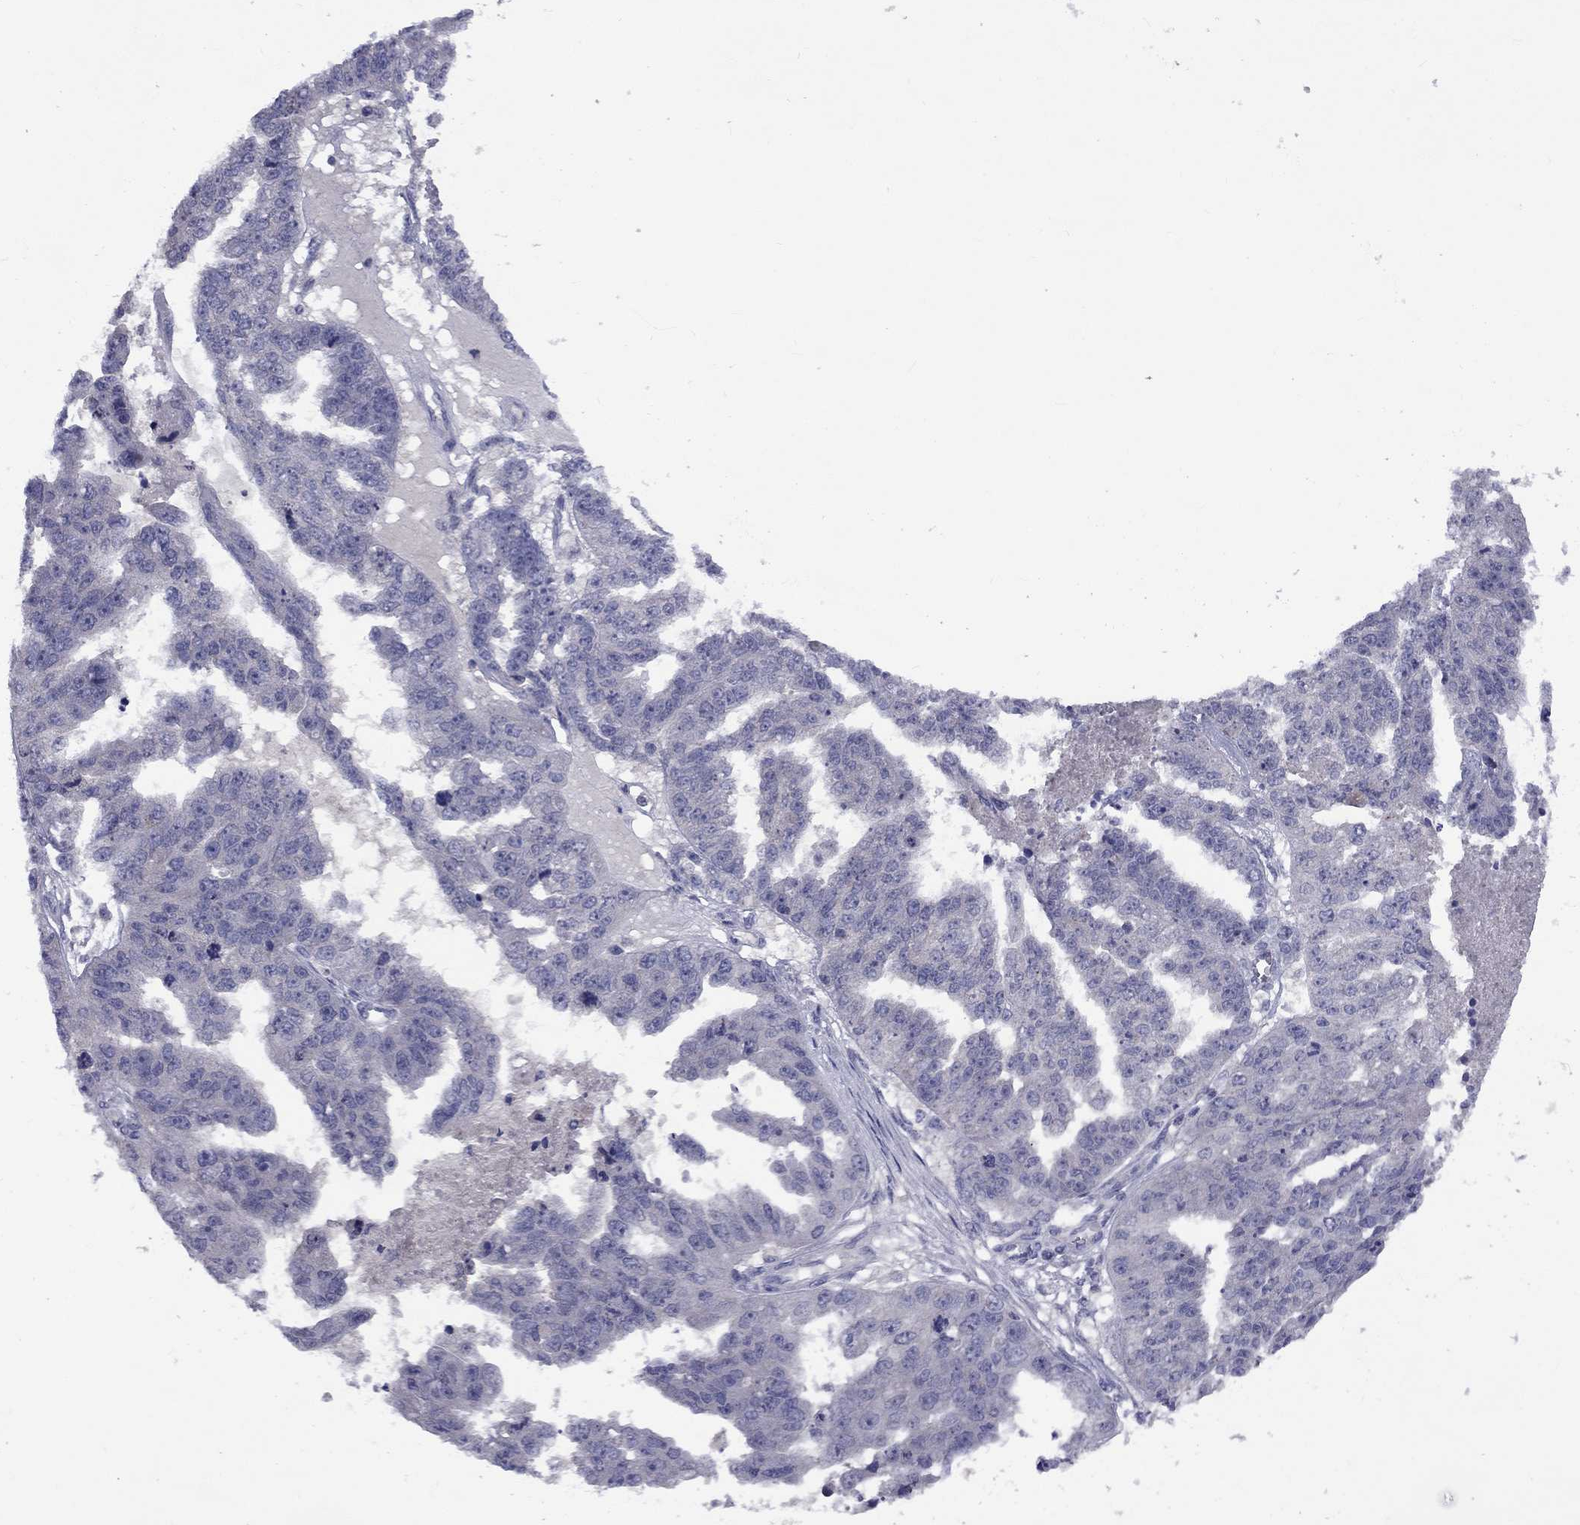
{"staining": {"intensity": "negative", "quantity": "none", "location": "none"}, "tissue": "ovarian cancer", "cell_type": "Tumor cells", "image_type": "cancer", "snomed": [{"axis": "morphology", "description": "Cystadenocarcinoma, serous, NOS"}, {"axis": "topography", "description": "Ovary"}], "caption": "This is an immunohistochemistry histopathology image of human ovarian cancer. There is no staining in tumor cells.", "gene": "SNTA1", "patient": {"sex": "female", "age": 58}}